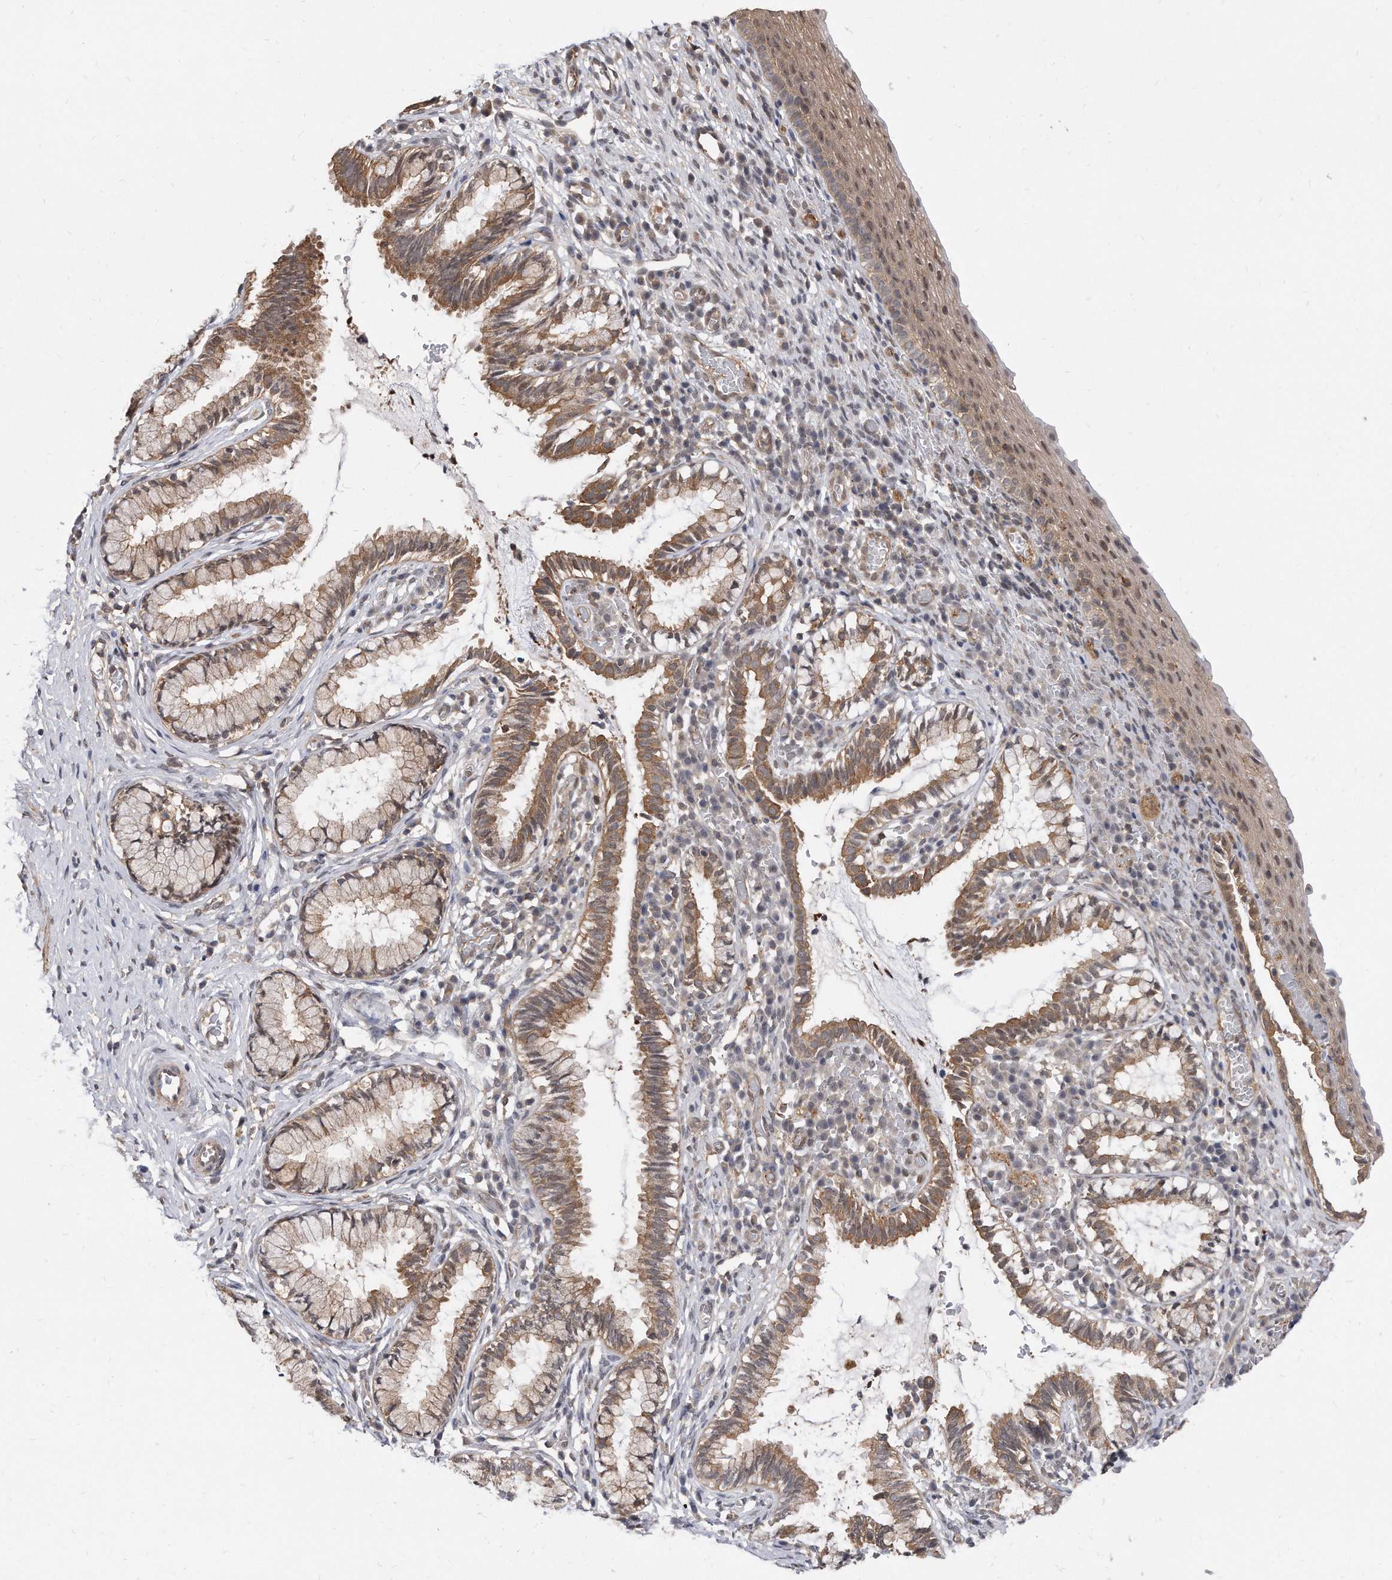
{"staining": {"intensity": "moderate", "quantity": "25%-75%", "location": "cytoplasmic/membranous"}, "tissue": "cervix", "cell_type": "Glandular cells", "image_type": "normal", "snomed": [{"axis": "morphology", "description": "Normal tissue, NOS"}, {"axis": "topography", "description": "Cervix"}], "caption": "Glandular cells demonstrate moderate cytoplasmic/membranous expression in approximately 25%-75% of cells in benign cervix. (brown staining indicates protein expression, while blue staining denotes nuclei).", "gene": "TCP1", "patient": {"sex": "female", "age": 27}}